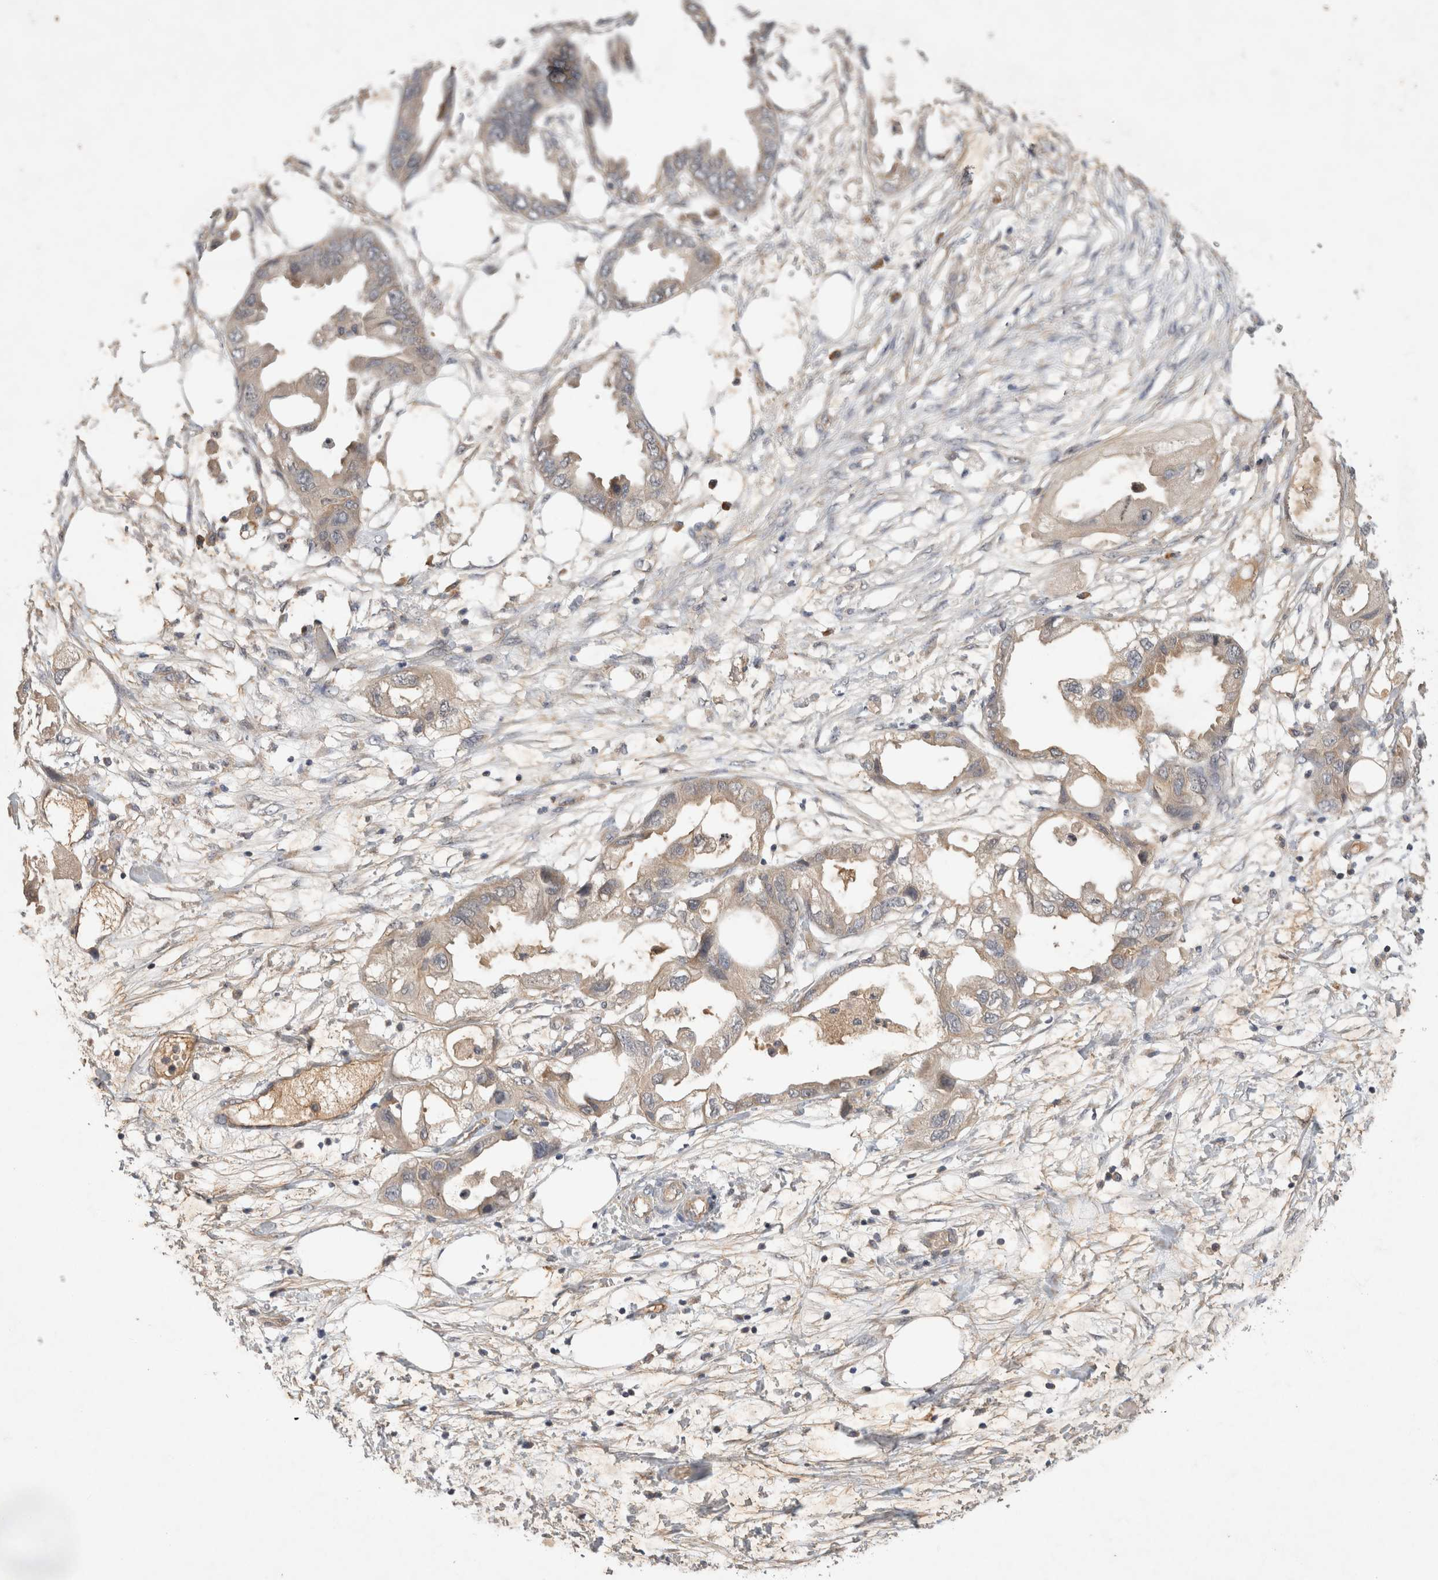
{"staining": {"intensity": "weak", "quantity": ">75%", "location": "cytoplasmic/membranous"}, "tissue": "endometrial cancer", "cell_type": "Tumor cells", "image_type": "cancer", "snomed": [{"axis": "morphology", "description": "Adenocarcinoma, NOS"}, {"axis": "morphology", "description": "Adenocarcinoma, metastatic, NOS"}, {"axis": "topography", "description": "Adipose tissue"}, {"axis": "topography", "description": "Endometrium"}], "caption": "A histopathology image of human endometrial metastatic adenocarcinoma stained for a protein reveals weak cytoplasmic/membranous brown staining in tumor cells. The staining was performed using DAB, with brown indicating positive protein expression. Nuclei are stained blue with hematoxylin.", "gene": "YES1", "patient": {"sex": "female", "age": 67}}